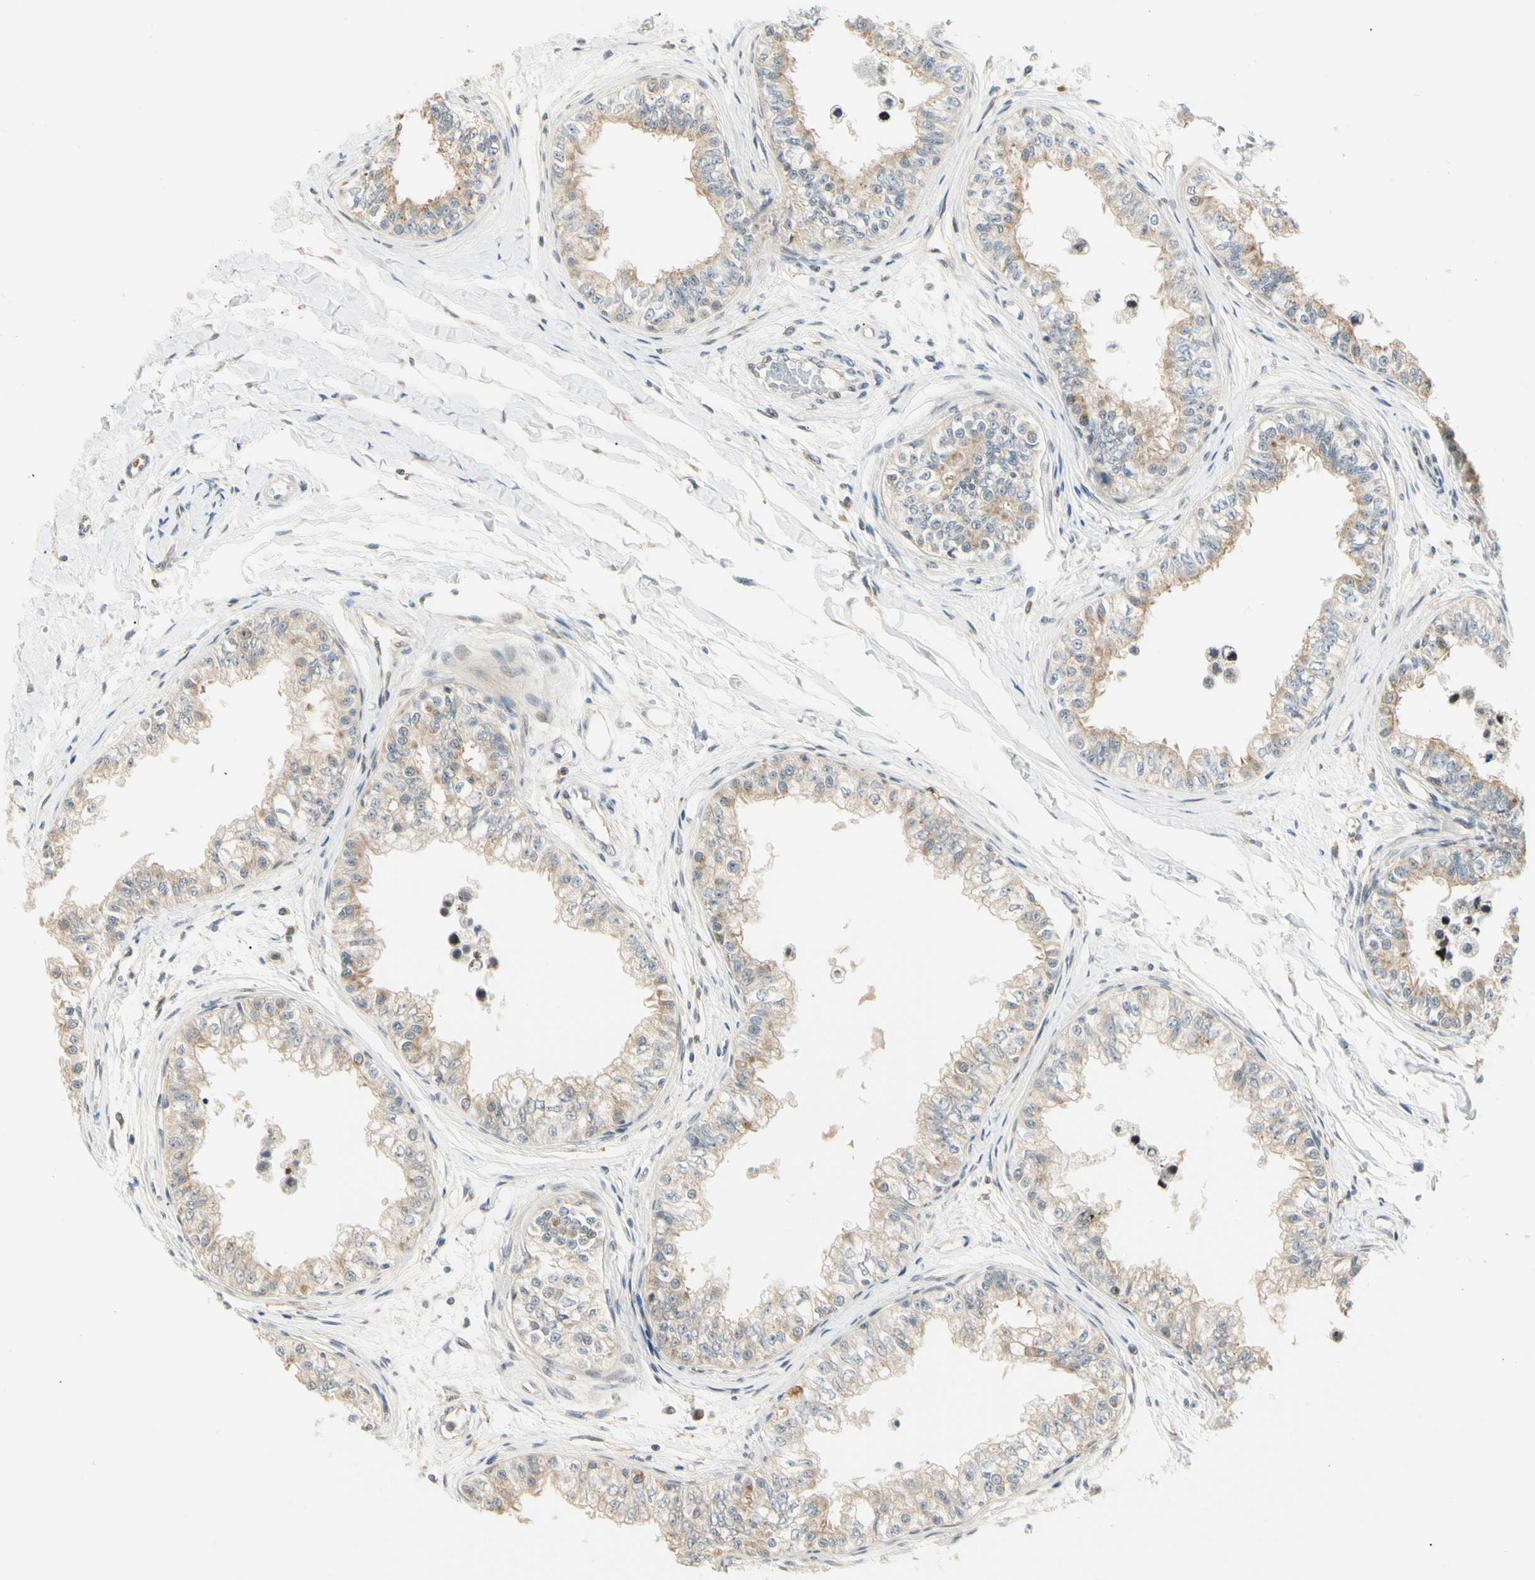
{"staining": {"intensity": "moderate", "quantity": "25%-75%", "location": "cytoplasmic/membranous"}, "tissue": "epididymis", "cell_type": "Glandular cells", "image_type": "normal", "snomed": [{"axis": "morphology", "description": "Normal tissue, NOS"}, {"axis": "morphology", "description": "Adenocarcinoma, metastatic, NOS"}, {"axis": "topography", "description": "Testis"}, {"axis": "topography", "description": "Epididymis"}], "caption": "Benign epididymis displays moderate cytoplasmic/membranous expression in about 25%-75% of glandular cells, visualized by immunohistochemistry.", "gene": "FNDC3B", "patient": {"sex": "male", "age": 26}}